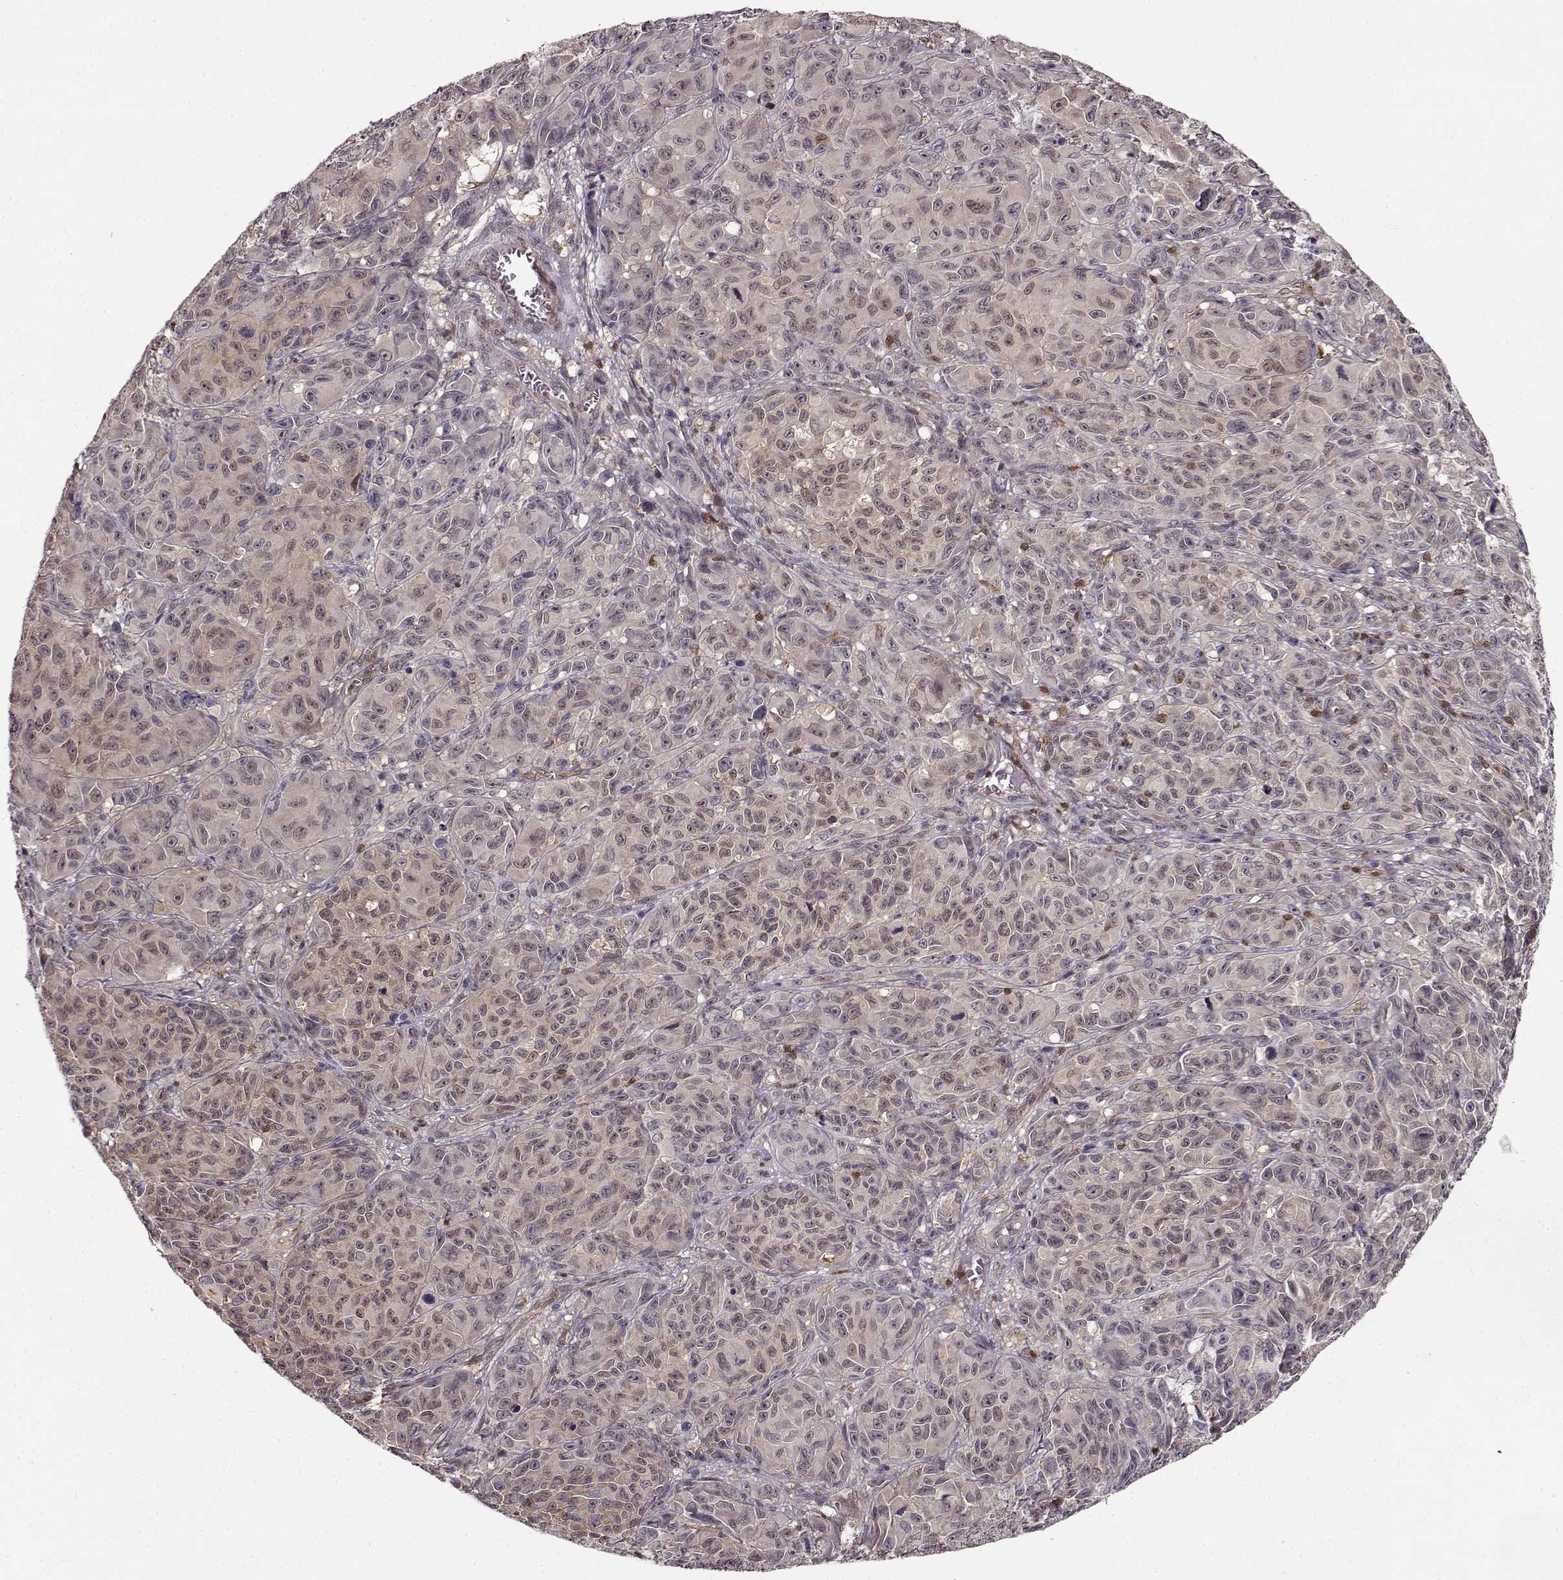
{"staining": {"intensity": "weak", "quantity": ">75%", "location": "cytoplasmic/membranous"}, "tissue": "melanoma", "cell_type": "Tumor cells", "image_type": "cancer", "snomed": [{"axis": "morphology", "description": "Malignant melanoma, NOS"}, {"axis": "topography", "description": "Vulva, labia, clitoris and Bartholin´s gland, NO"}], "caption": "Immunohistochemistry of malignant melanoma demonstrates low levels of weak cytoplasmic/membranous expression in about >75% of tumor cells.", "gene": "MFSD1", "patient": {"sex": "female", "age": 75}}